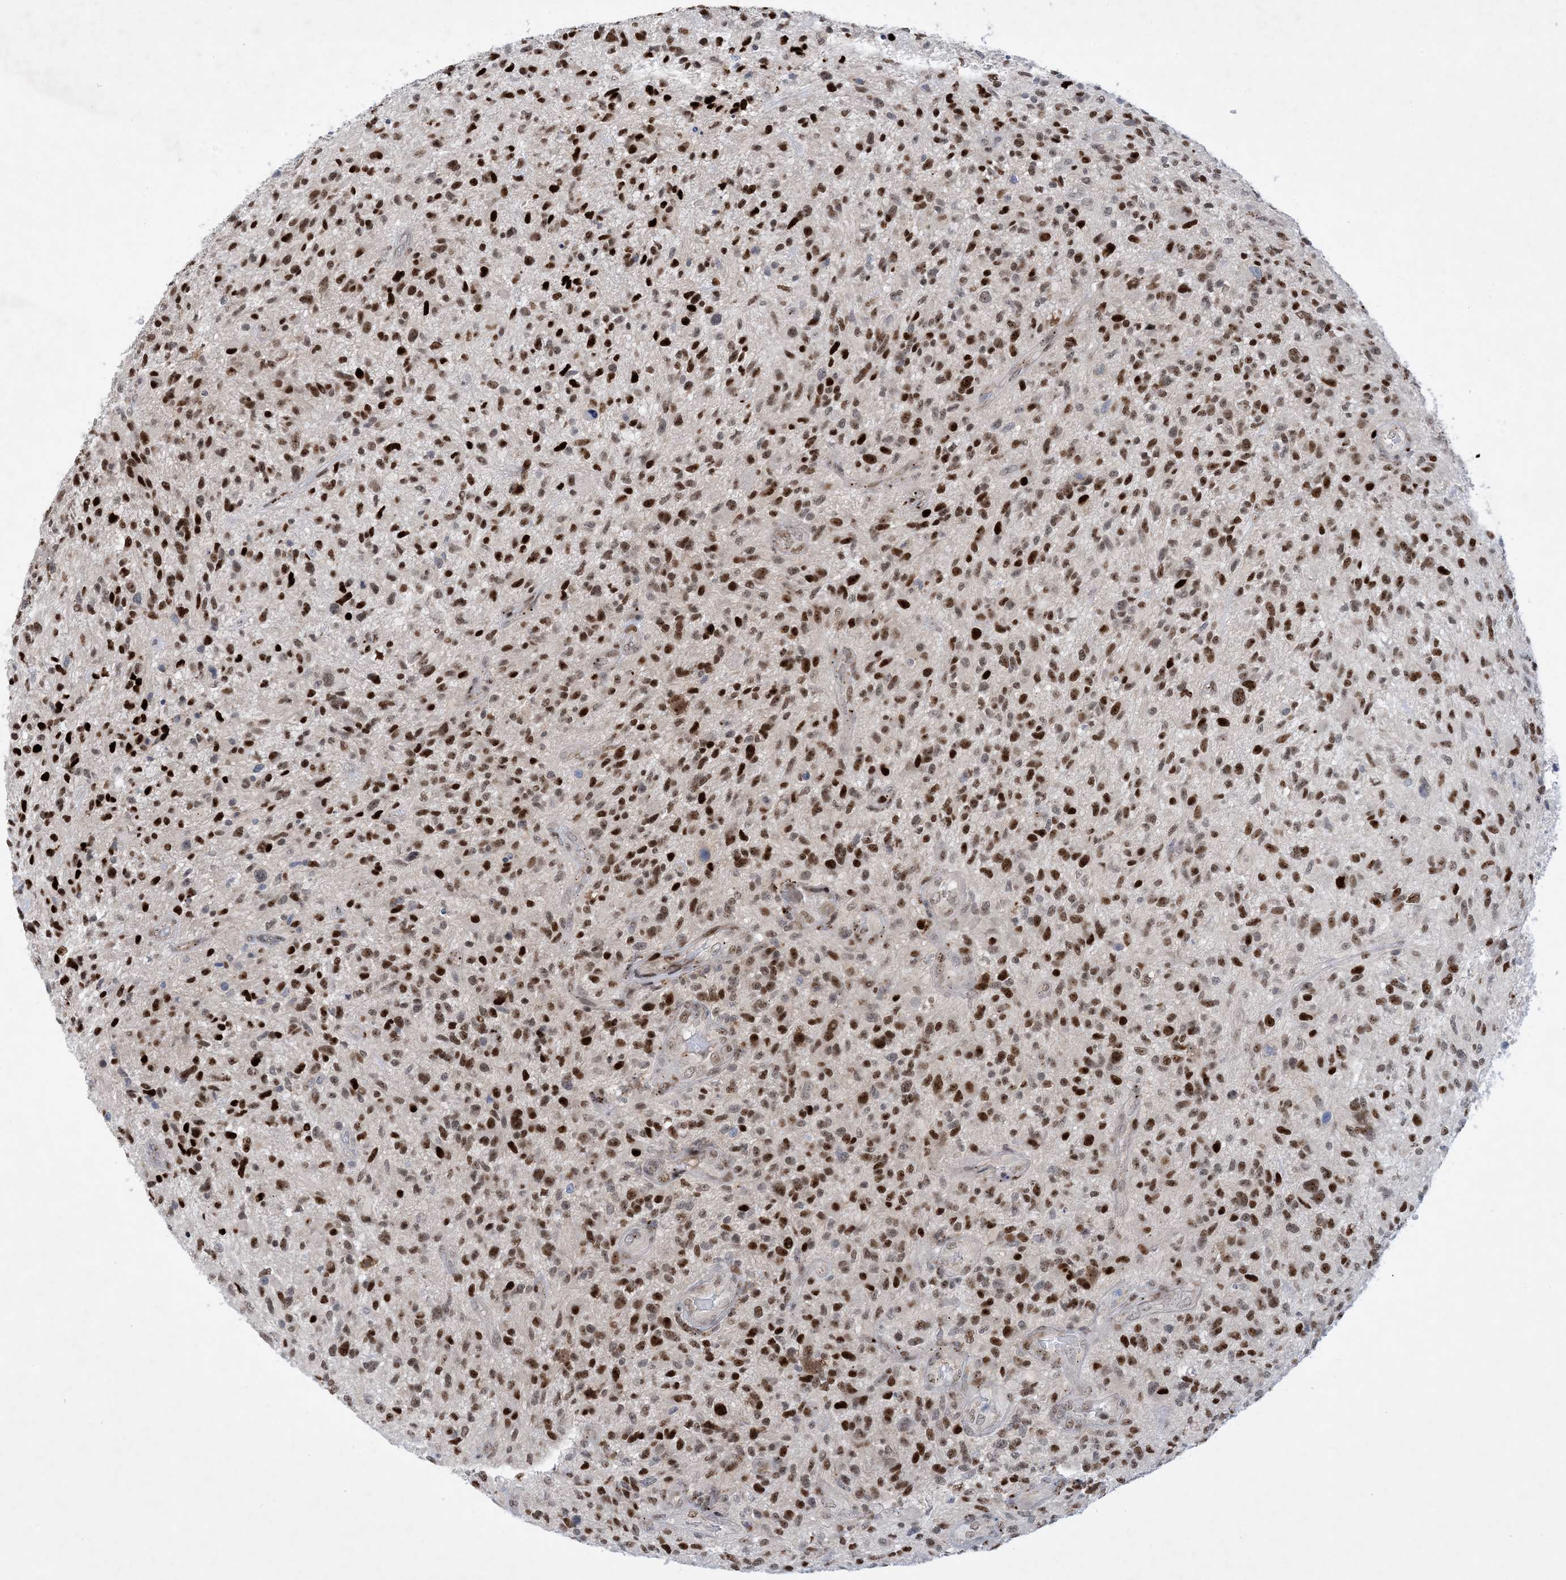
{"staining": {"intensity": "strong", "quantity": ">75%", "location": "nuclear"}, "tissue": "glioma", "cell_type": "Tumor cells", "image_type": "cancer", "snomed": [{"axis": "morphology", "description": "Glioma, malignant, High grade"}, {"axis": "topography", "description": "Brain"}], "caption": "A brown stain shows strong nuclear staining of a protein in glioma tumor cells. (Stains: DAB in brown, nuclei in blue, Microscopy: brightfield microscopy at high magnification).", "gene": "TSPYL1", "patient": {"sex": "male", "age": 47}}